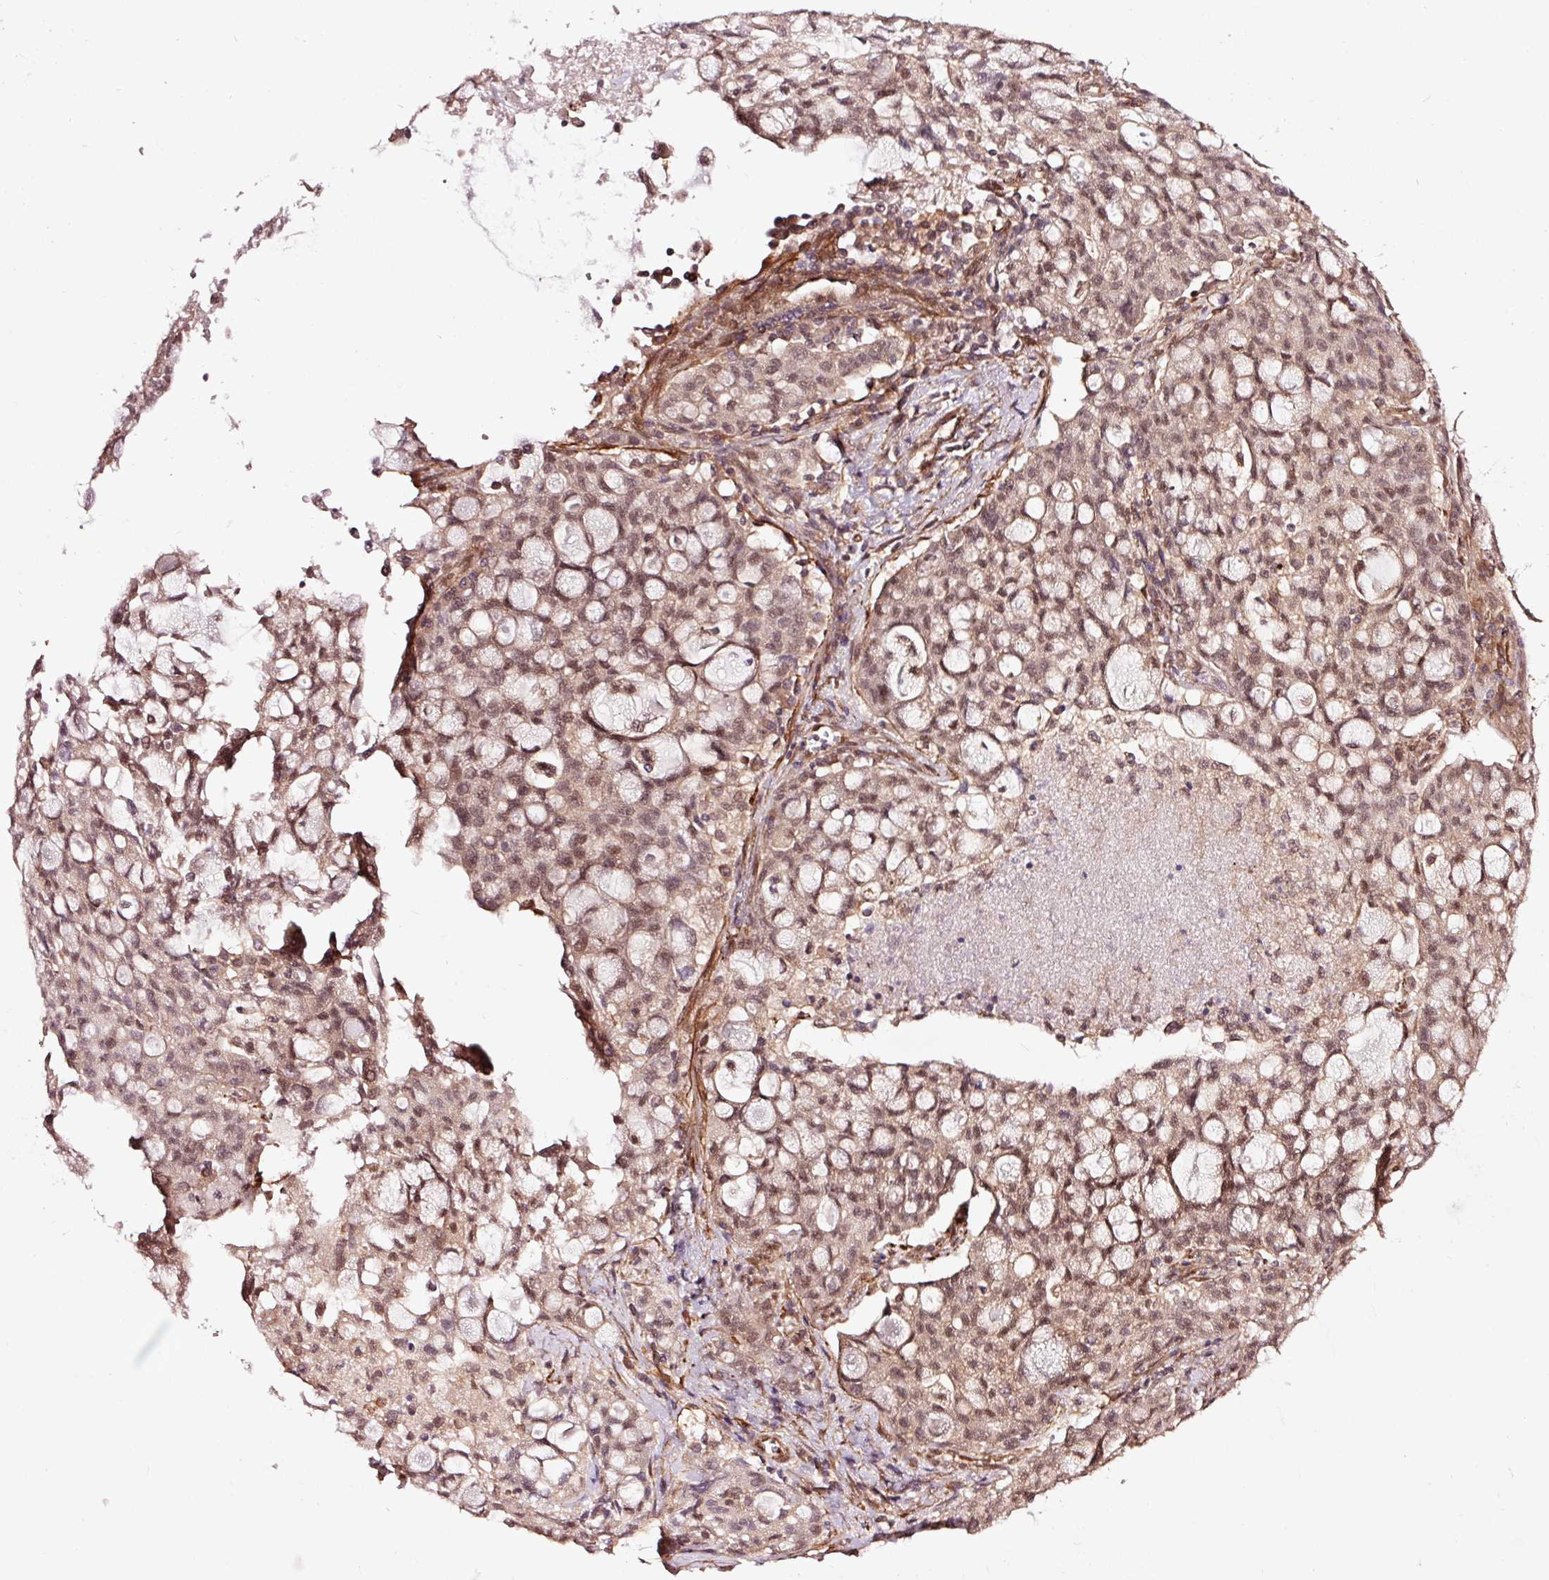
{"staining": {"intensity": "moderate", "quantity": ">75%", "location": "nuclear"}, "tissue": "lung cancer", "cell_type": "Tumor cells", "image_type": "cancer", "snomed": [{"axis": "morphology", "description": "Adenocarcinoma, NOS"}, {"axis": "topography", "description": "Lung"}], "caption": "Immunohistochemistry micrograph of lung cancer (adenocarcinoma) stained for a protein (brown), which reveals medium levels of moderate nuclear positivity in about >75% of tumor cells.", "gene": "TPM1", "patient": {"sex": "female", "age": 44}}